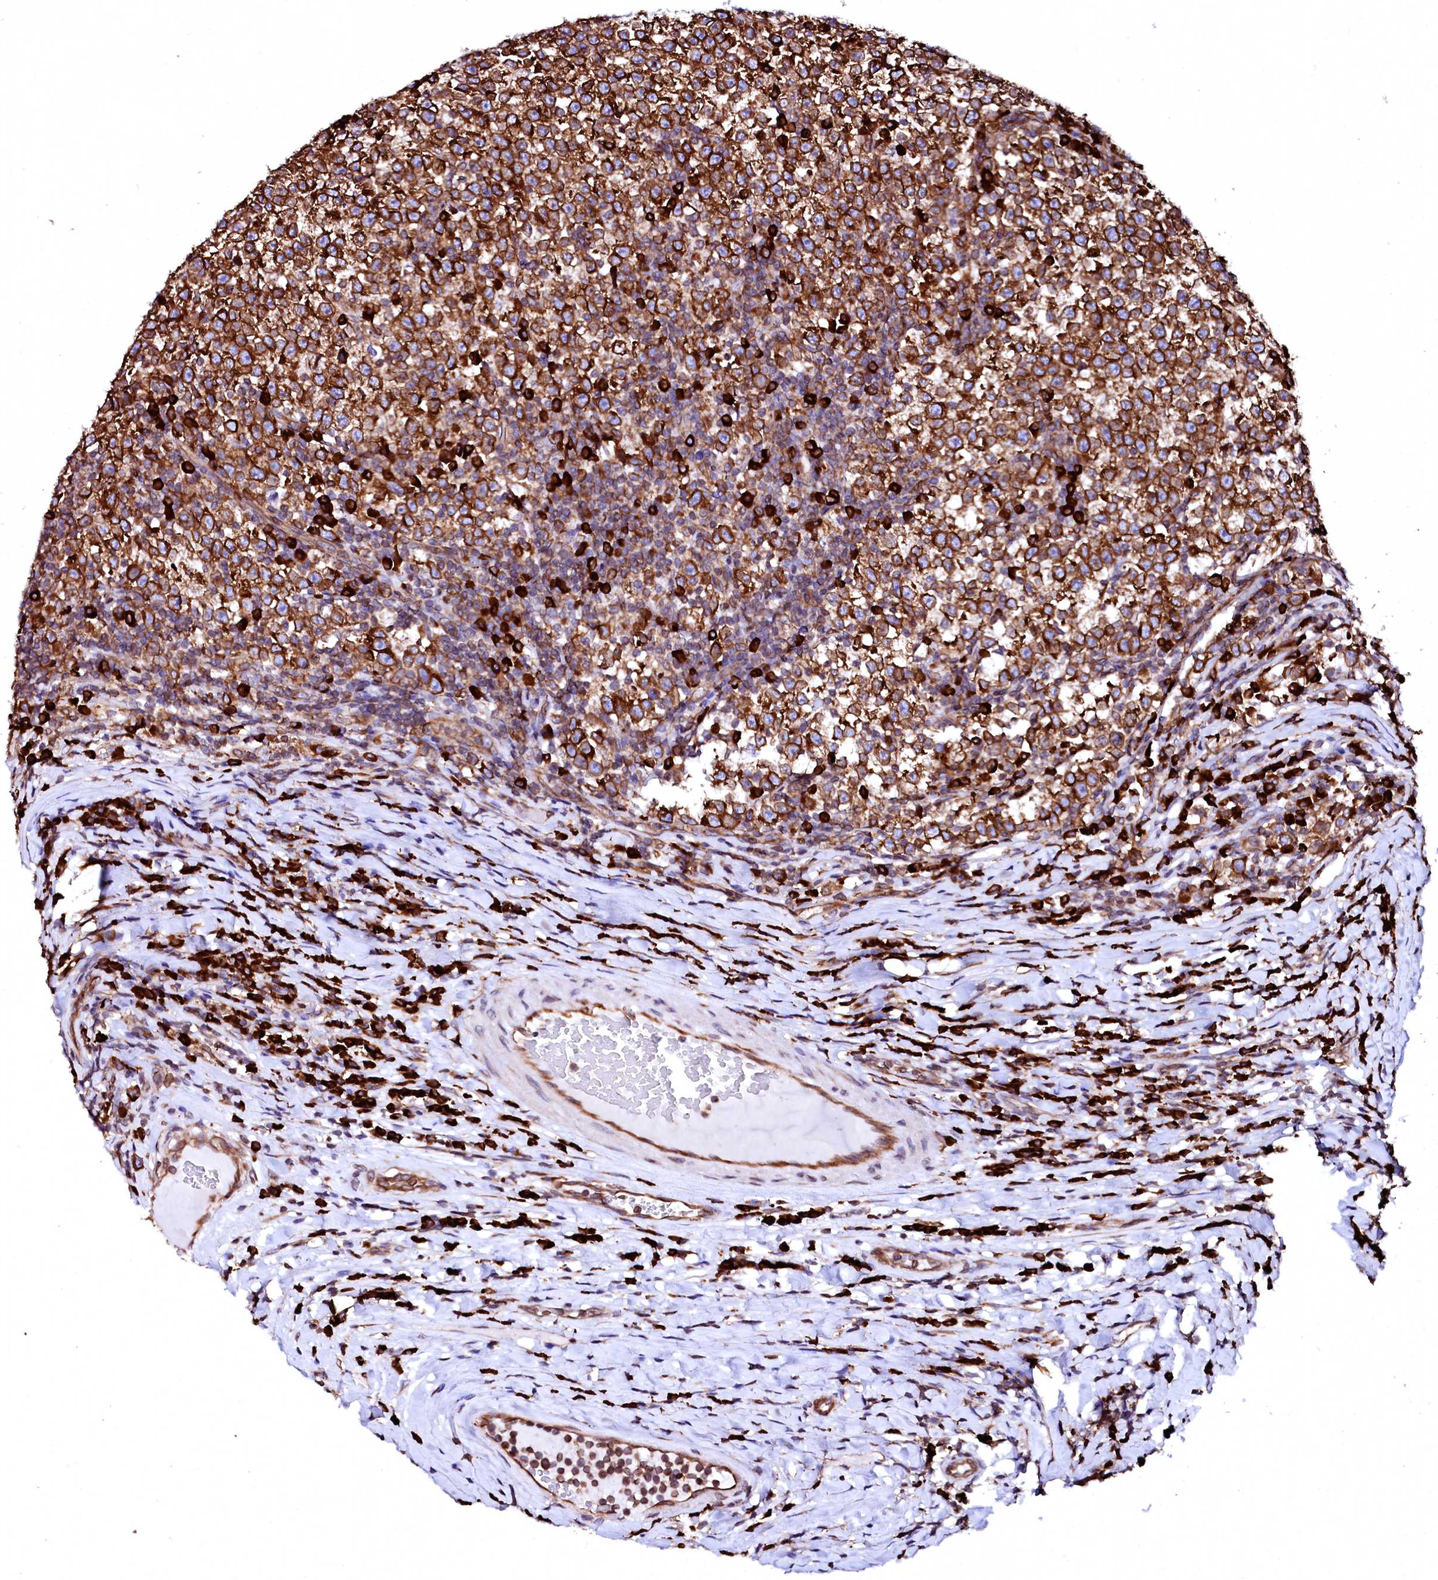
{"staining": {"intensity": "strong", "quantity": ">75%", "location": "cytoplasmic/membranous"}, "tissue": "testis cancer", "cell_type": "Tumor cells", "image_type": "cancer", "snomed": [{"axis": "morphology", "description": "Normal tissue, NOS"}, {"axis": "morphology", "description": "Seminoma, NOS"}, {"axis": "topography", "description": "Testis"}], "caption": "Human testis cancer stained for a protein (brown) demonstrates strong cytoplasmic/membranous positive staining in about >75% of tumor cells.", "gene": "DERL1", "patient": {"sex": "male", "age": 43}}